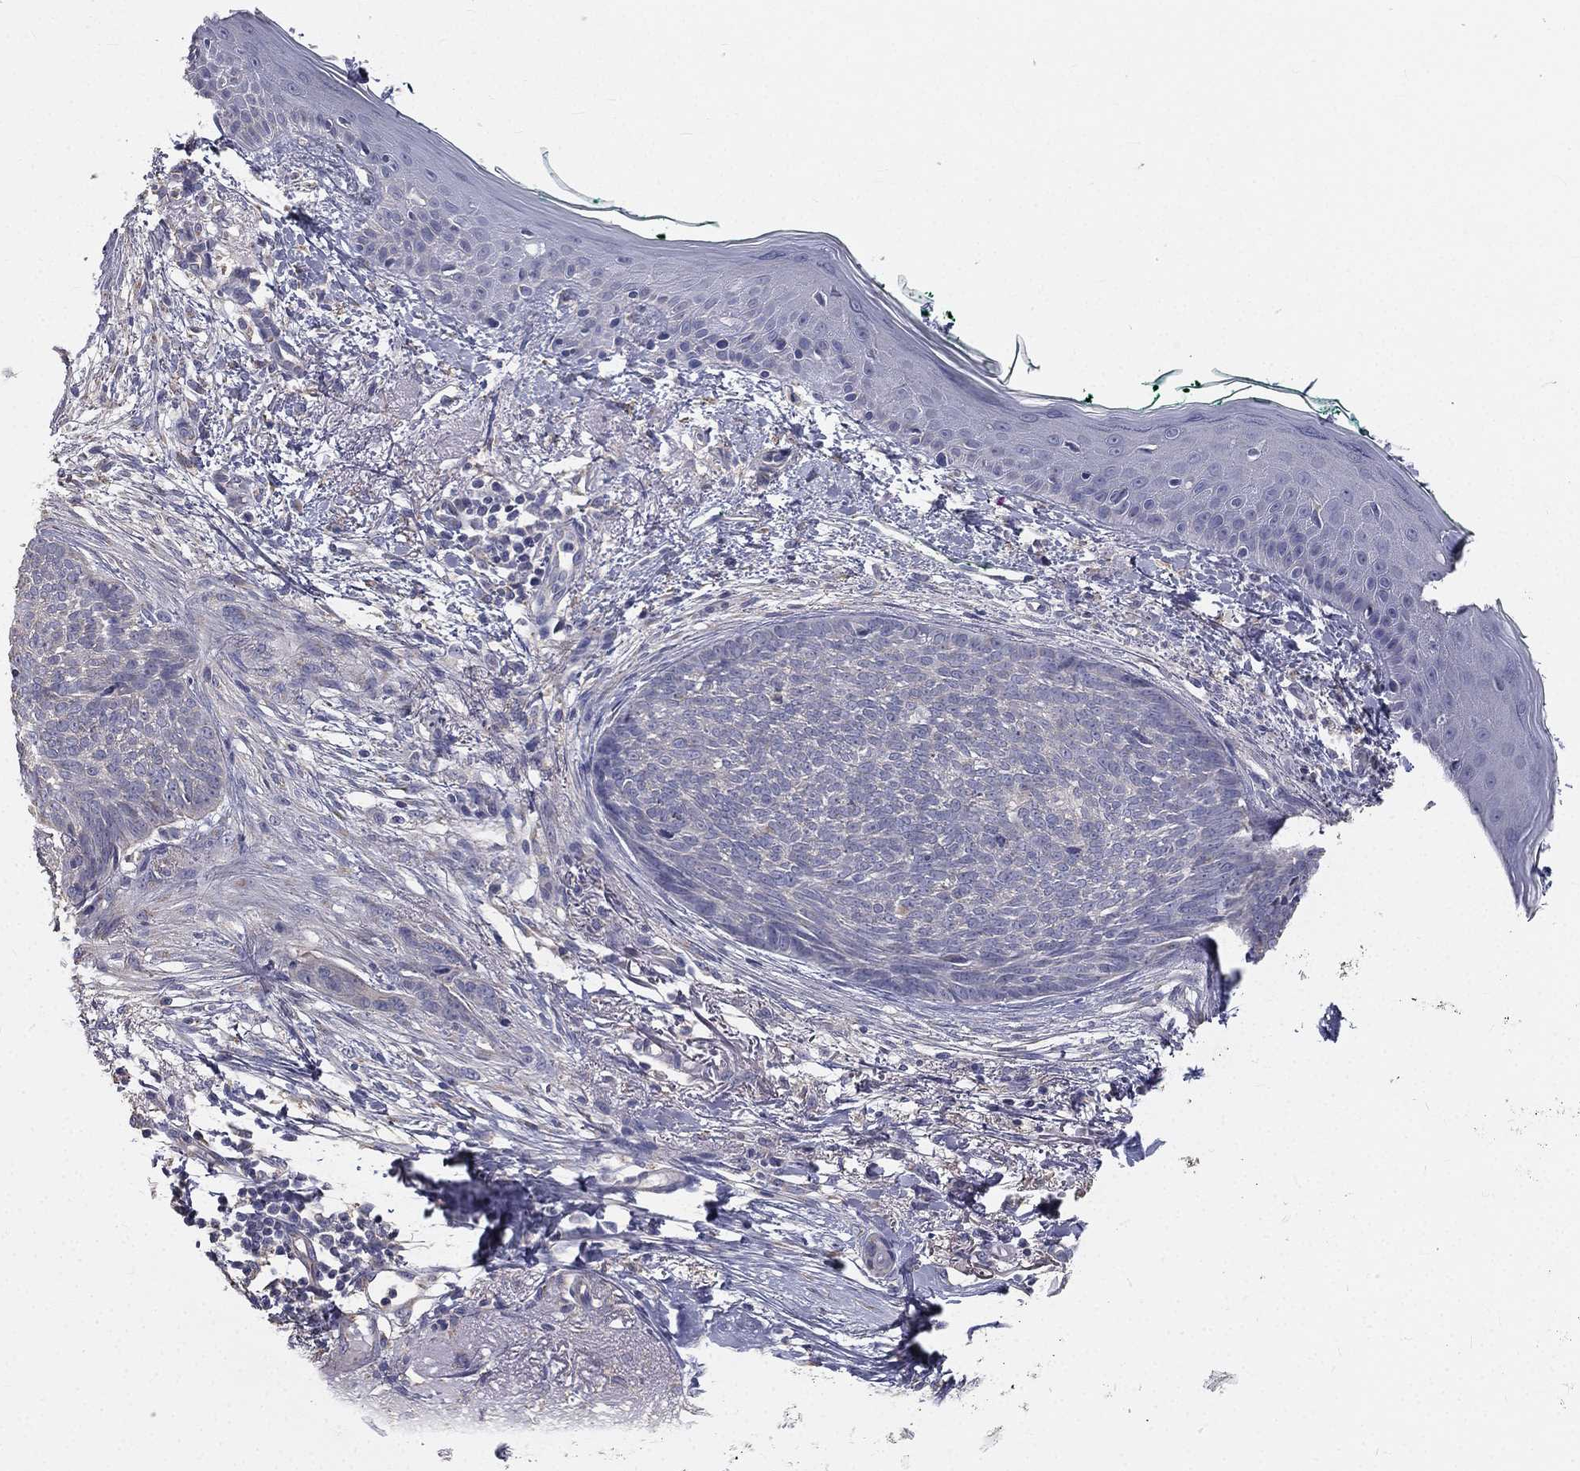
{"staining": {"intensity": "negative", "quantity": "none", "location": "none"}, "tissue": "skin cancer", "cell_type": "Tumor cells", "image_type": "cancer", "snomed": [{"axis": "morphology", "description": "Normal tissue, NOS"}, {"axis": "morphology", "description": "Basal cell carcinoma"}, {"axis": "topography", "description": "Skin"}], "caption": "Tumor cells show no significant protein positivity in skin basal cell carcinoma. (DAB immunohistochemistry with hematoxylin counter stain).", "gene": "MUC13", "patient": {"sex": "male", "age": 84}}